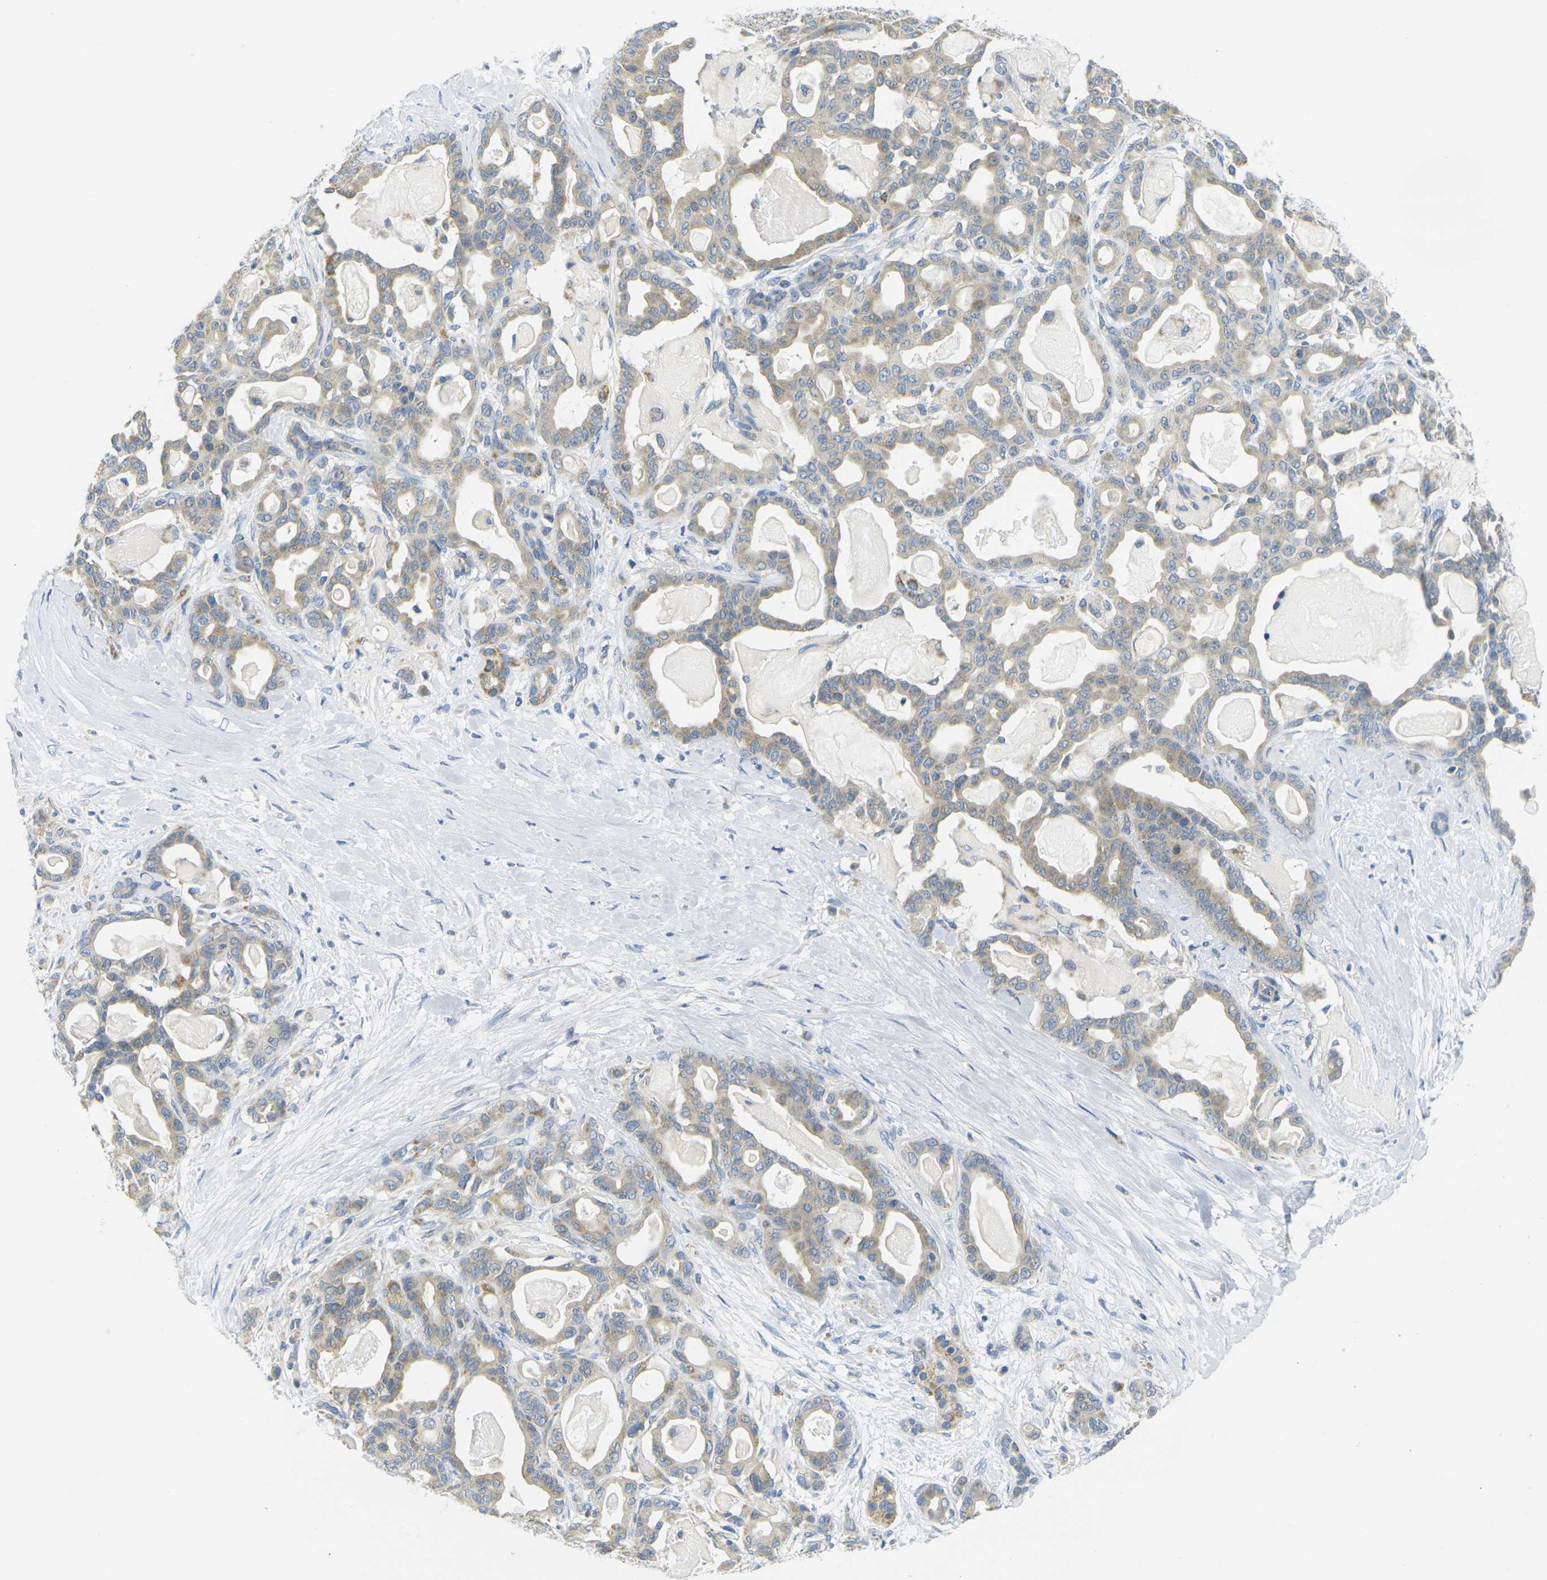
{"staining": {"intensity": "weak", "quantity": ">75%", "location": "cytoplasmic/membranous"}, "tissue": "pancreatic cancer", "cell_type": "Tumor cells", "image_type": "cancer", "snomed": [{"axis": "morphology", "description": "Adenocarcinoma, NOS"}, {"axis": "topography", "description": "Pancreas"}], "caption": "Weak cytoplasmic/membranous staining is appreciated in about >75% of tumor cells in pancreatic adenocarcinoma.", "gene": "PARD6B", "patient": {"sex": "male", "age": 63}}